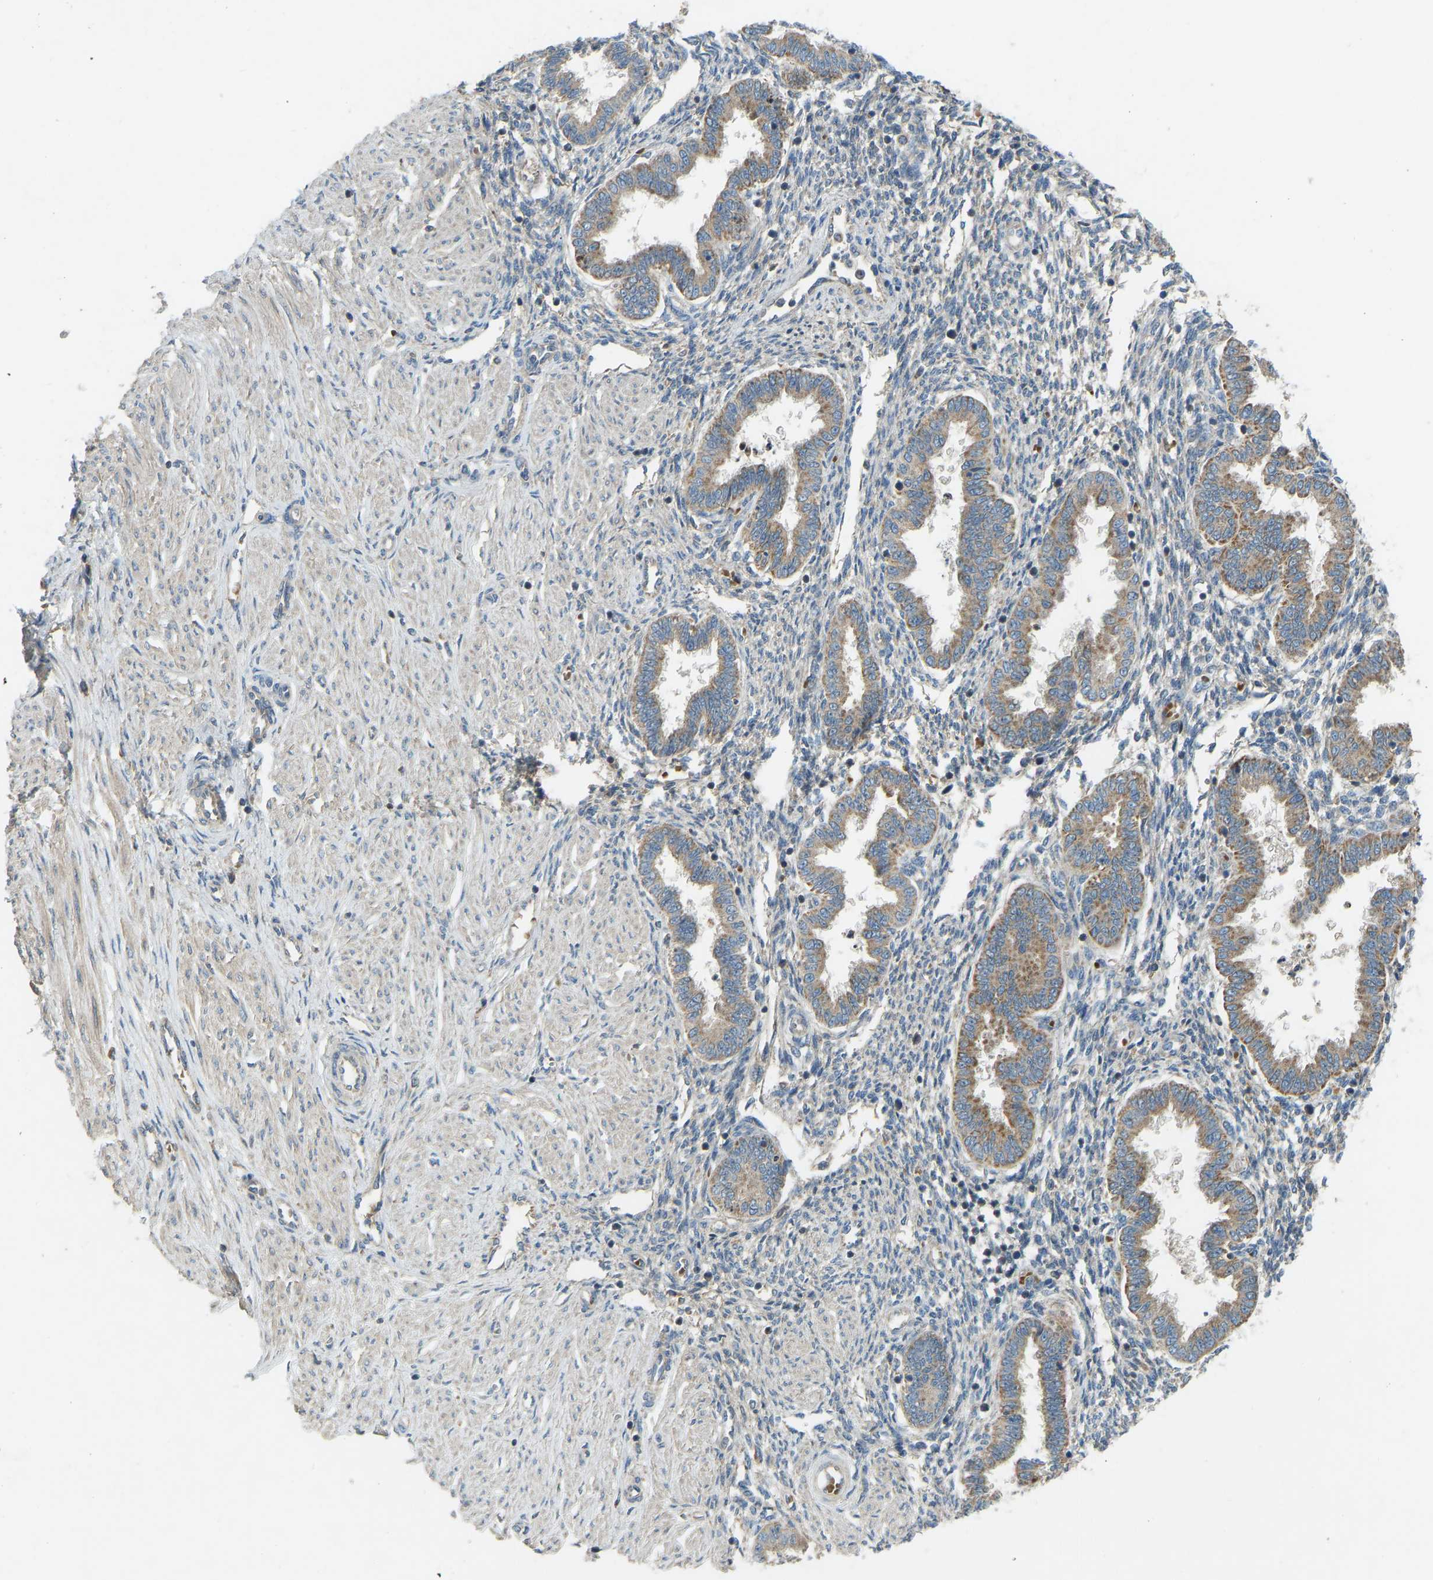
{"staining": {"intensity": "weak", "quantity": "25%-75%", "location": "cytoplasmic/membranous"}, "tissue": "endometrium", "cell_type": "Cells in endometrial stroma", "image_type": "normal", "snomed": [{"axis": "morphology", "description": "Normal tissue, NOS"}, {"axis": "topography", "description": "Endometrium"}], "caption": "Immunohistochemistry (IHC) (DAB) staining of unremarkable endometrium demonstrates weak cytoplasmic/membranous protein expression in about 25%-75% of cells in endometrial stroma.", "gene": "ZNF71", "patient": {"sex": "female", "age": 33}}